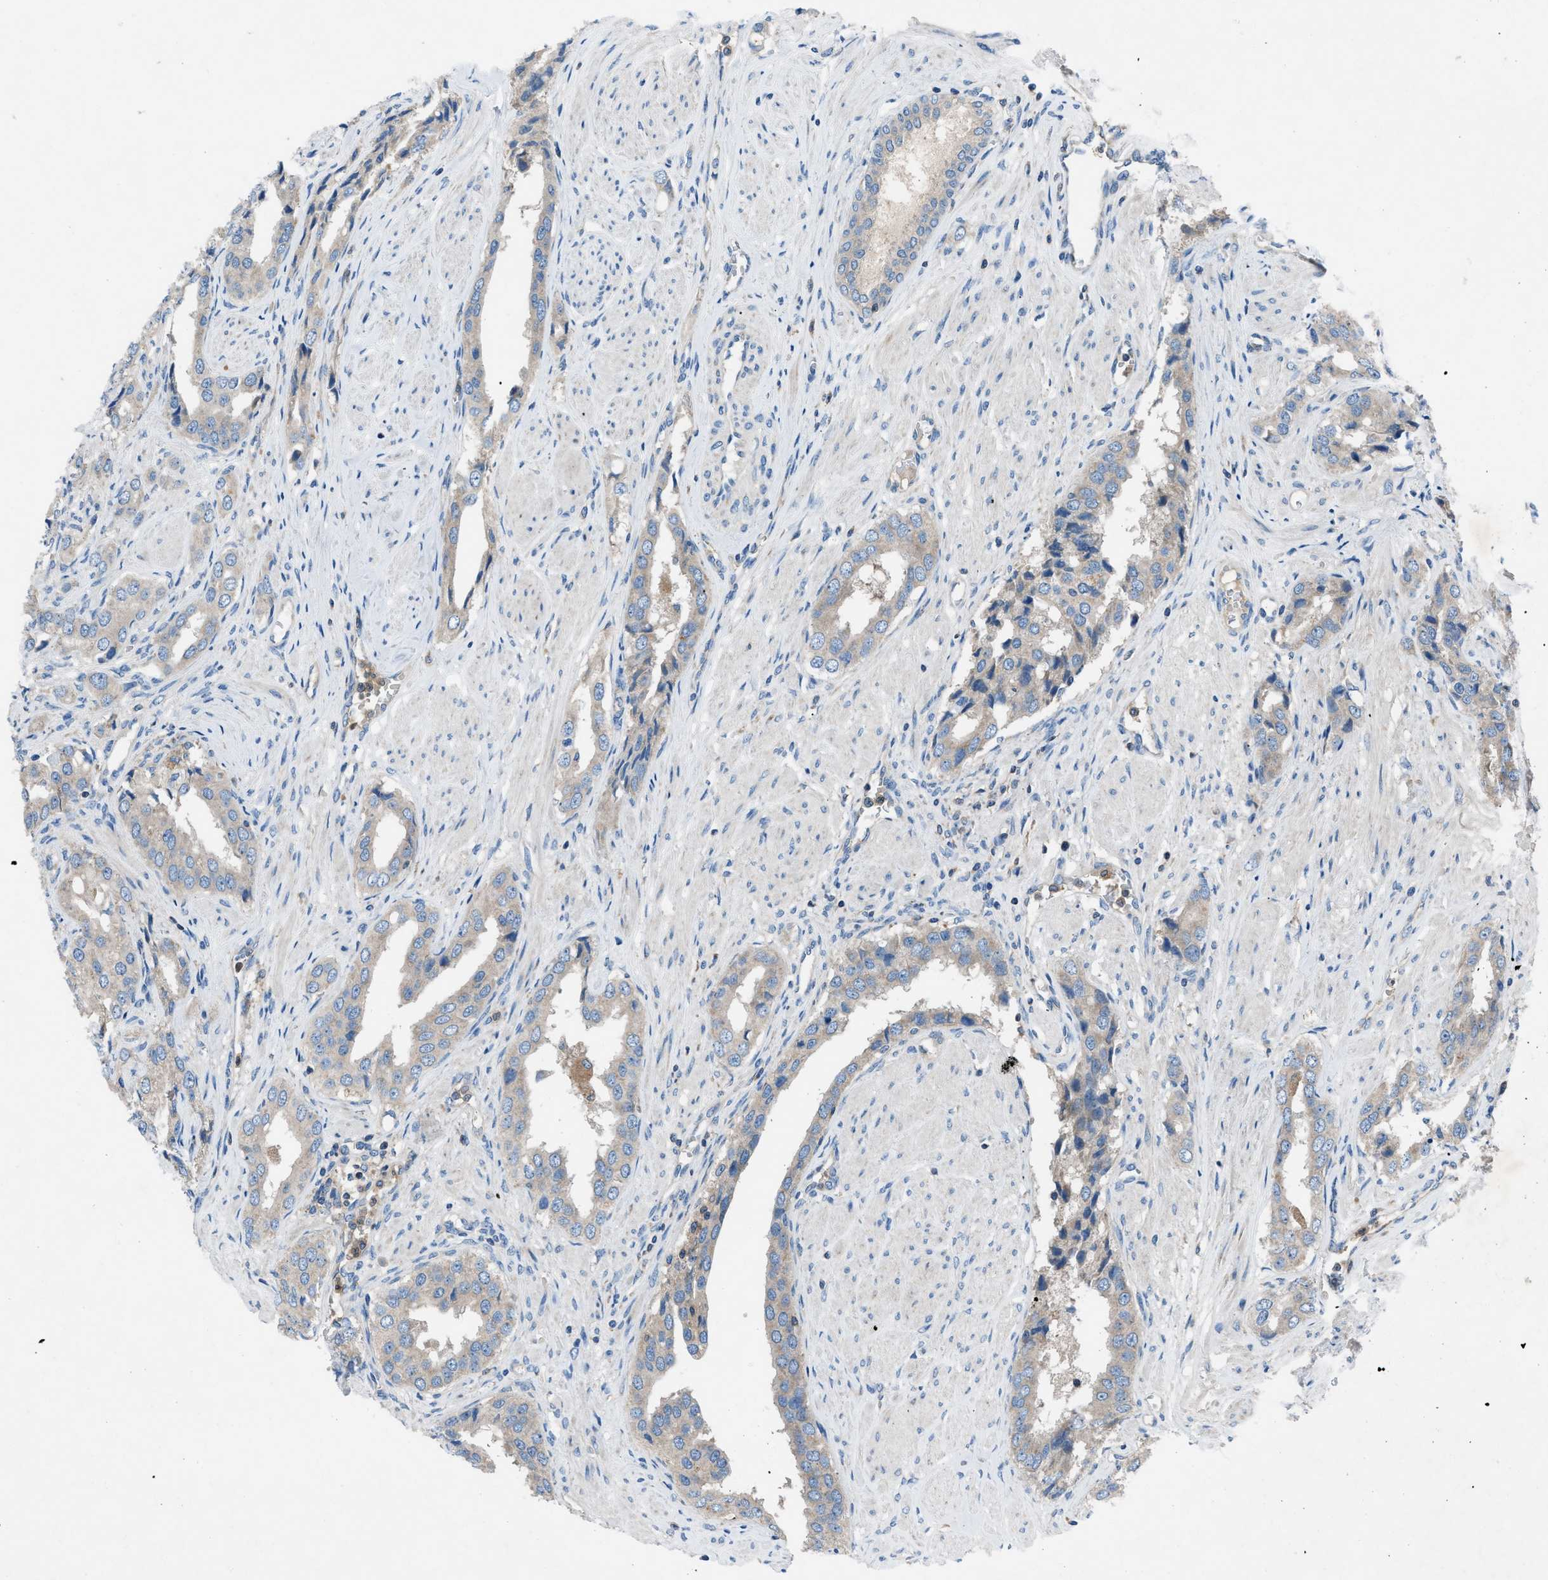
{"staining": {"intensity": "weak", "quantity": "<25%", "location": "cytoplasmic/membranous"}, "tissue": "prostate cancer", "cell_type": "Tumor cells", "image_type": "cancer", "snomed": [{"axis": "morphology", "description": "Adenocarcinoma, High grade"}, {"axis": "topography", "description": "Prostate"}], "caption": "Immunohistochemical staining of human prostate high-grade adenocarcinoma demonstrates no significant positivity in tumor cells.", "gene": "GRK6", "patient": {"sex": "male", "age": 52}}